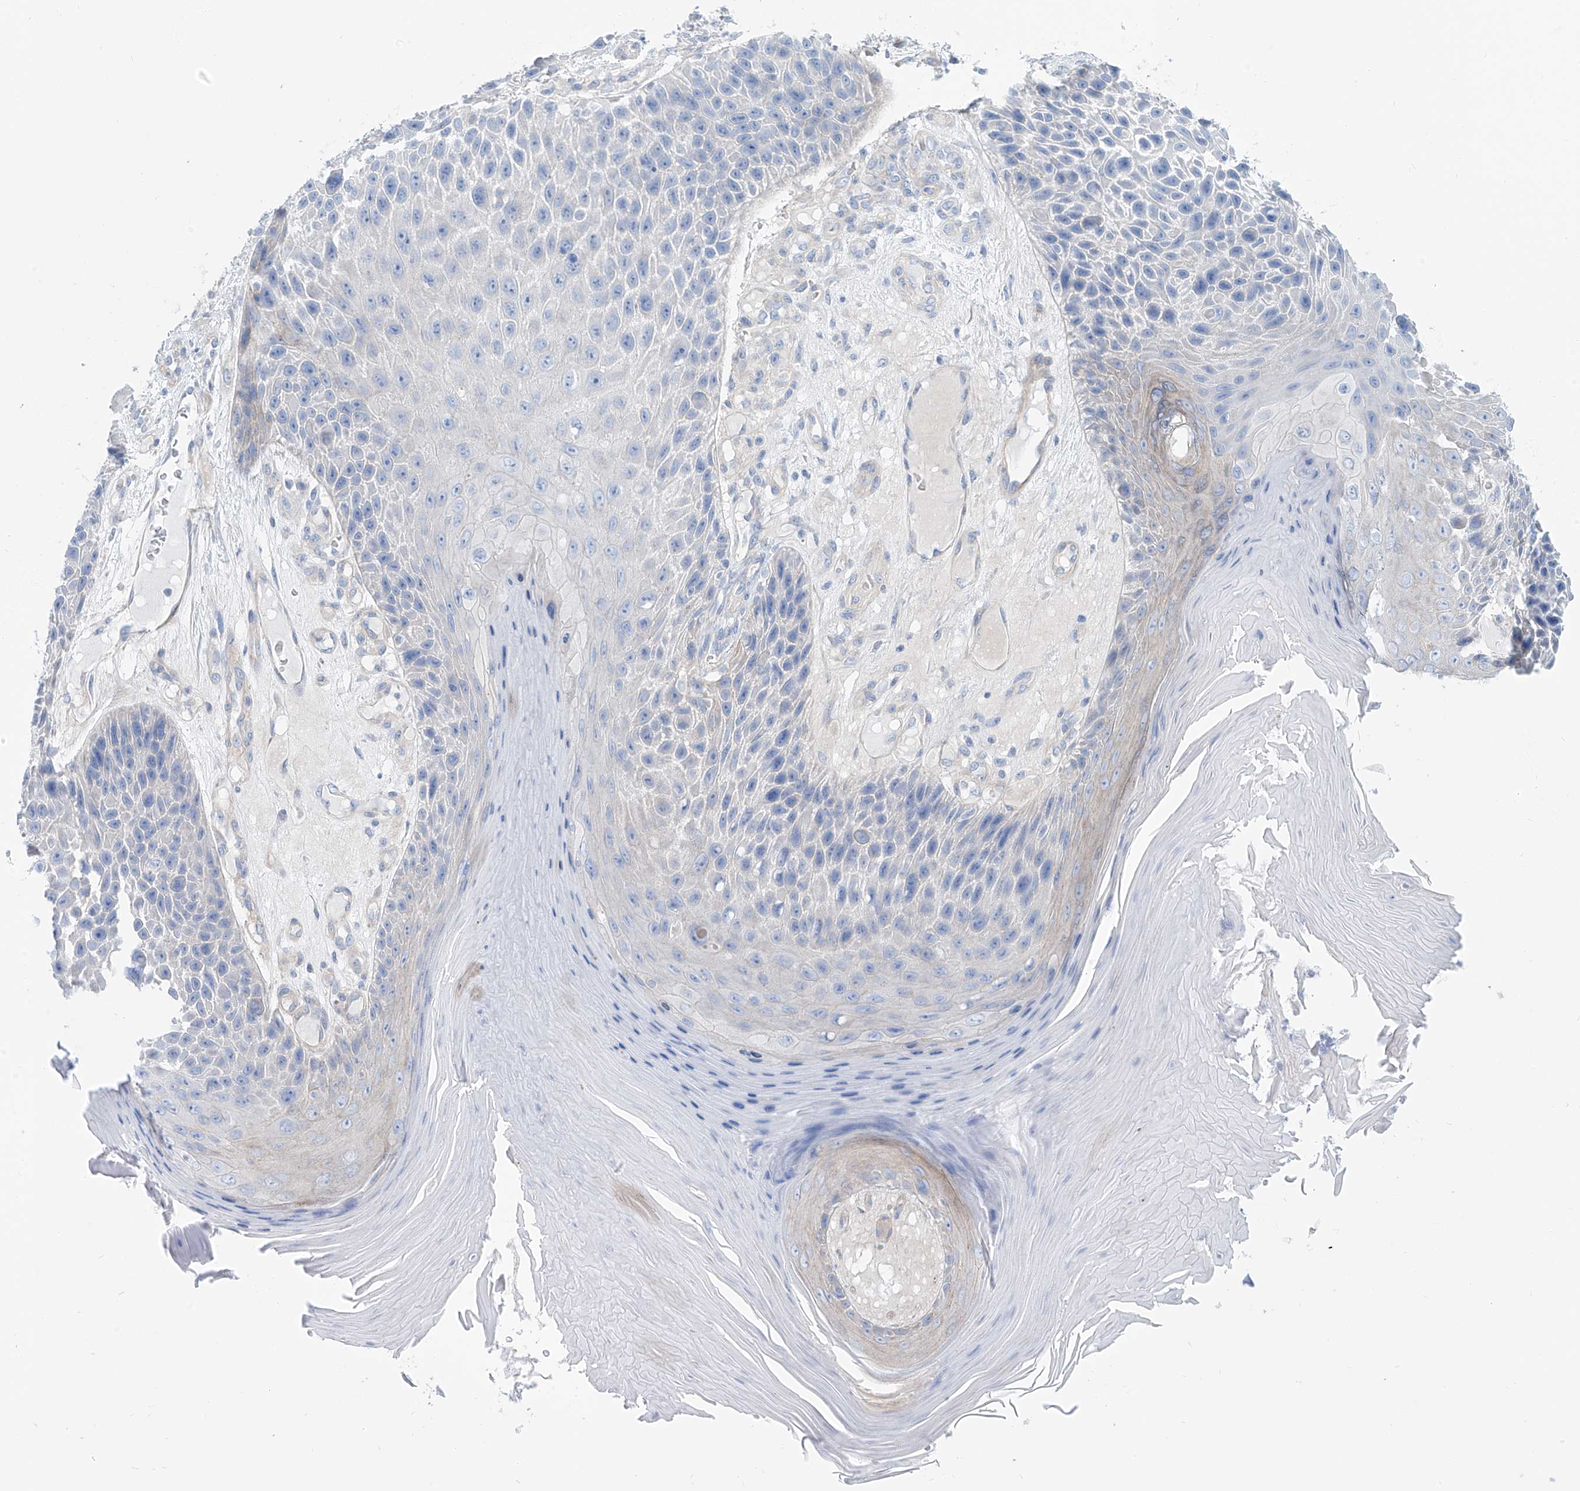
{"staining": {"intensity": "negative", "quantity": "none", "location": "none"}, "tissue": "skin cancer", "cell_type": "Tumor cells", "image_type": "cancer", "snomed": [{"axis": "morphology", "description": "Squamous cell carcinoma, NOS"}, {"axis": "topography", "description": "Skin"}], "caption": "DAB (3,3'-diaminobenzidine) immunohistochemical staining of skin cancer displays no significant positivity in tumor cells.", "gene": "TMEM209", "patient": {"sex": "female", "age": 88}}